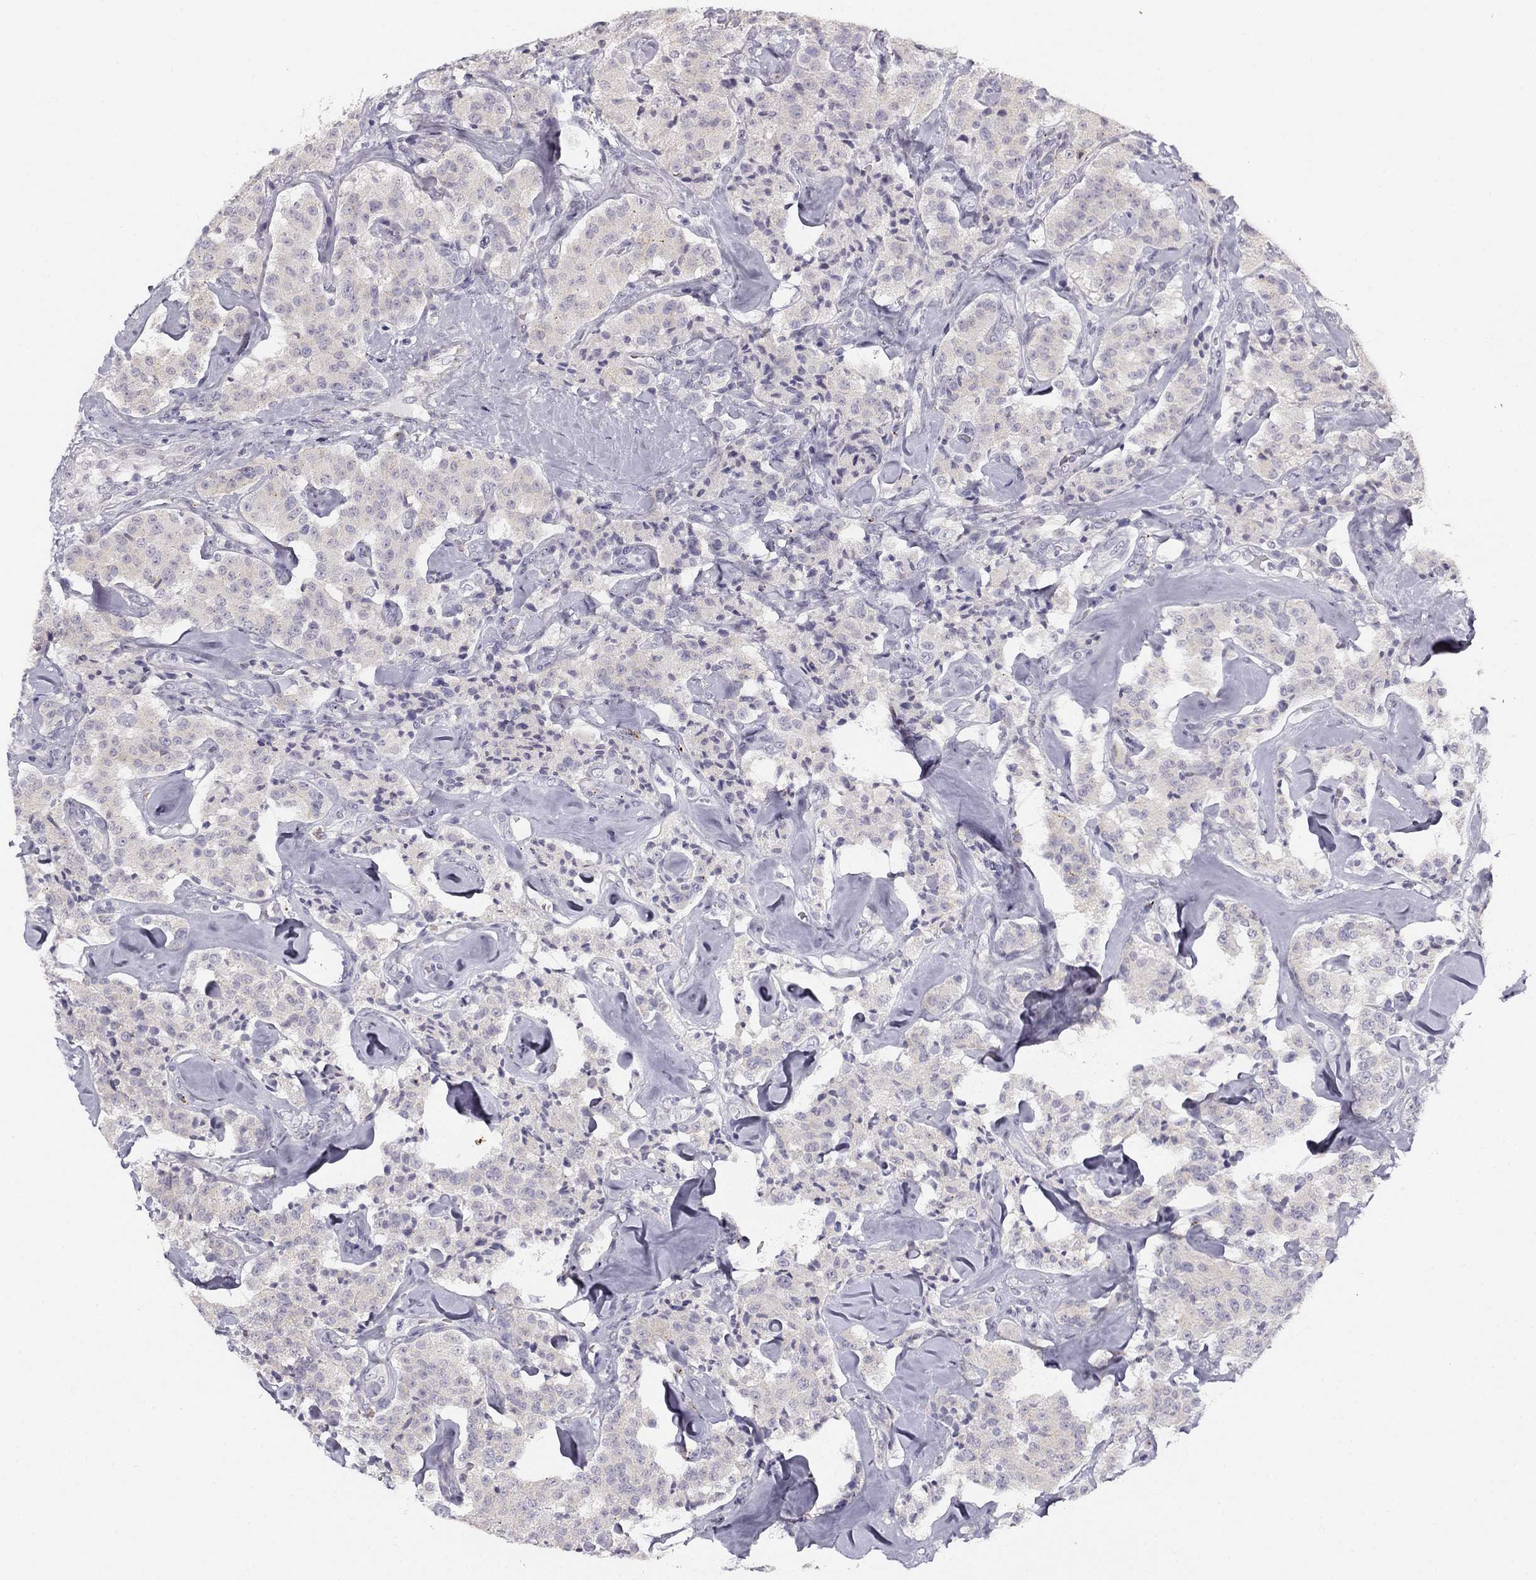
{"staining": {"intensity": "negative", "quantity": "none", "location": "none"}, "tissue": "carcinoid", "cell_type": "Tumor cells", "image_type": "cancer", "snomed": [{"axis": "morphology", "description": "Carcinoid, malignant, NOS"}, {"axis": "topography", "description": "Pancreas"}], "caption": "IHC image of human carcinoid (malignant) stained for a protein (brown), which displays no expression in tumor cells.", "gene": "CNR1", "patient": {"sex": "male", "age": 41}}